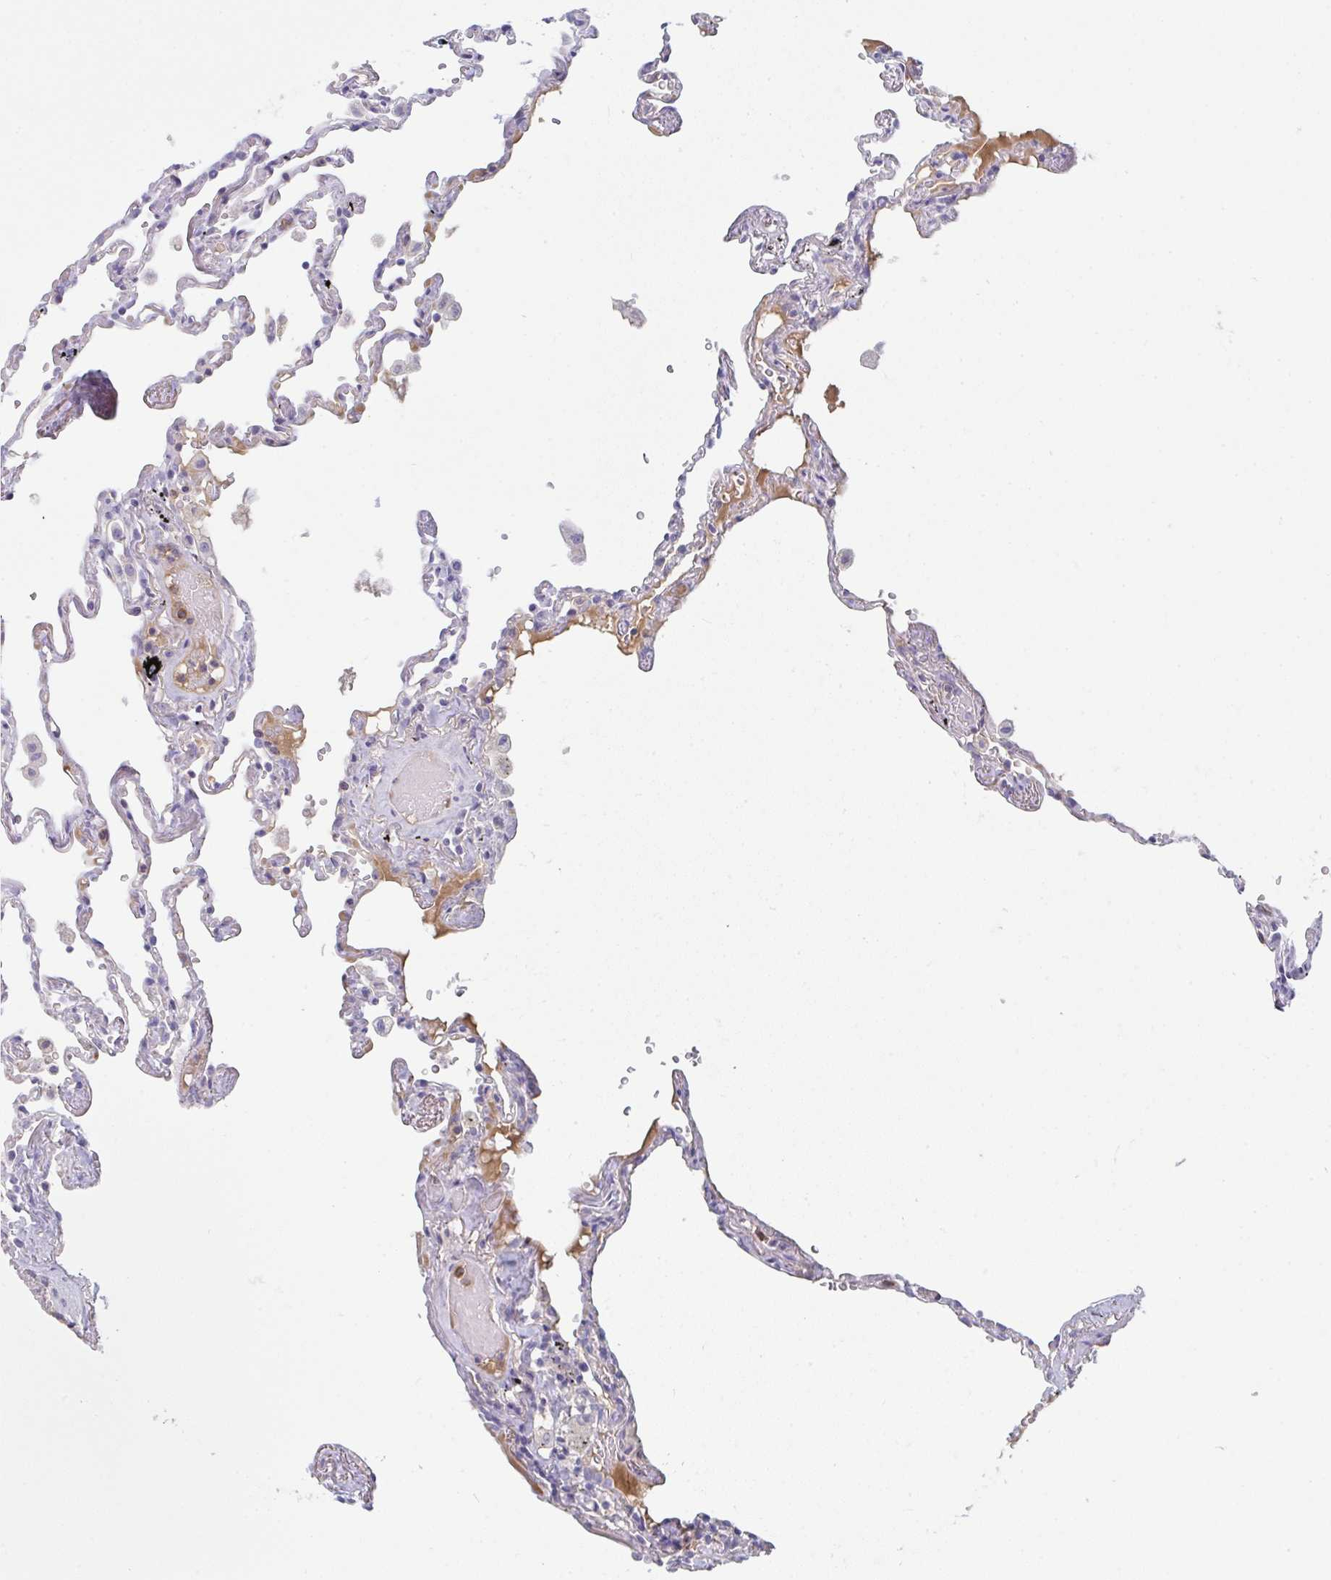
{"staining": {"intensity": "negative", "quantity": "none", "location": "none"}, "tissue": "lung", "cell_type": "Alveolar cells", "image_type": "normal", "snomed": [{"axis": "morphology", "description": "Normal tissue, NOS"}, {"axis": "topography", "description": "Lung"}], "caption": "The micrograph exhibits no significant expression in alveolar cells of lung. (DAB (3,3'-diaminobenzidine) immunohistochemistry (IHC) with hematoxylin counter stain).", "gene": "HGFAC", "patient": {"sex": "female", "age": 67}}